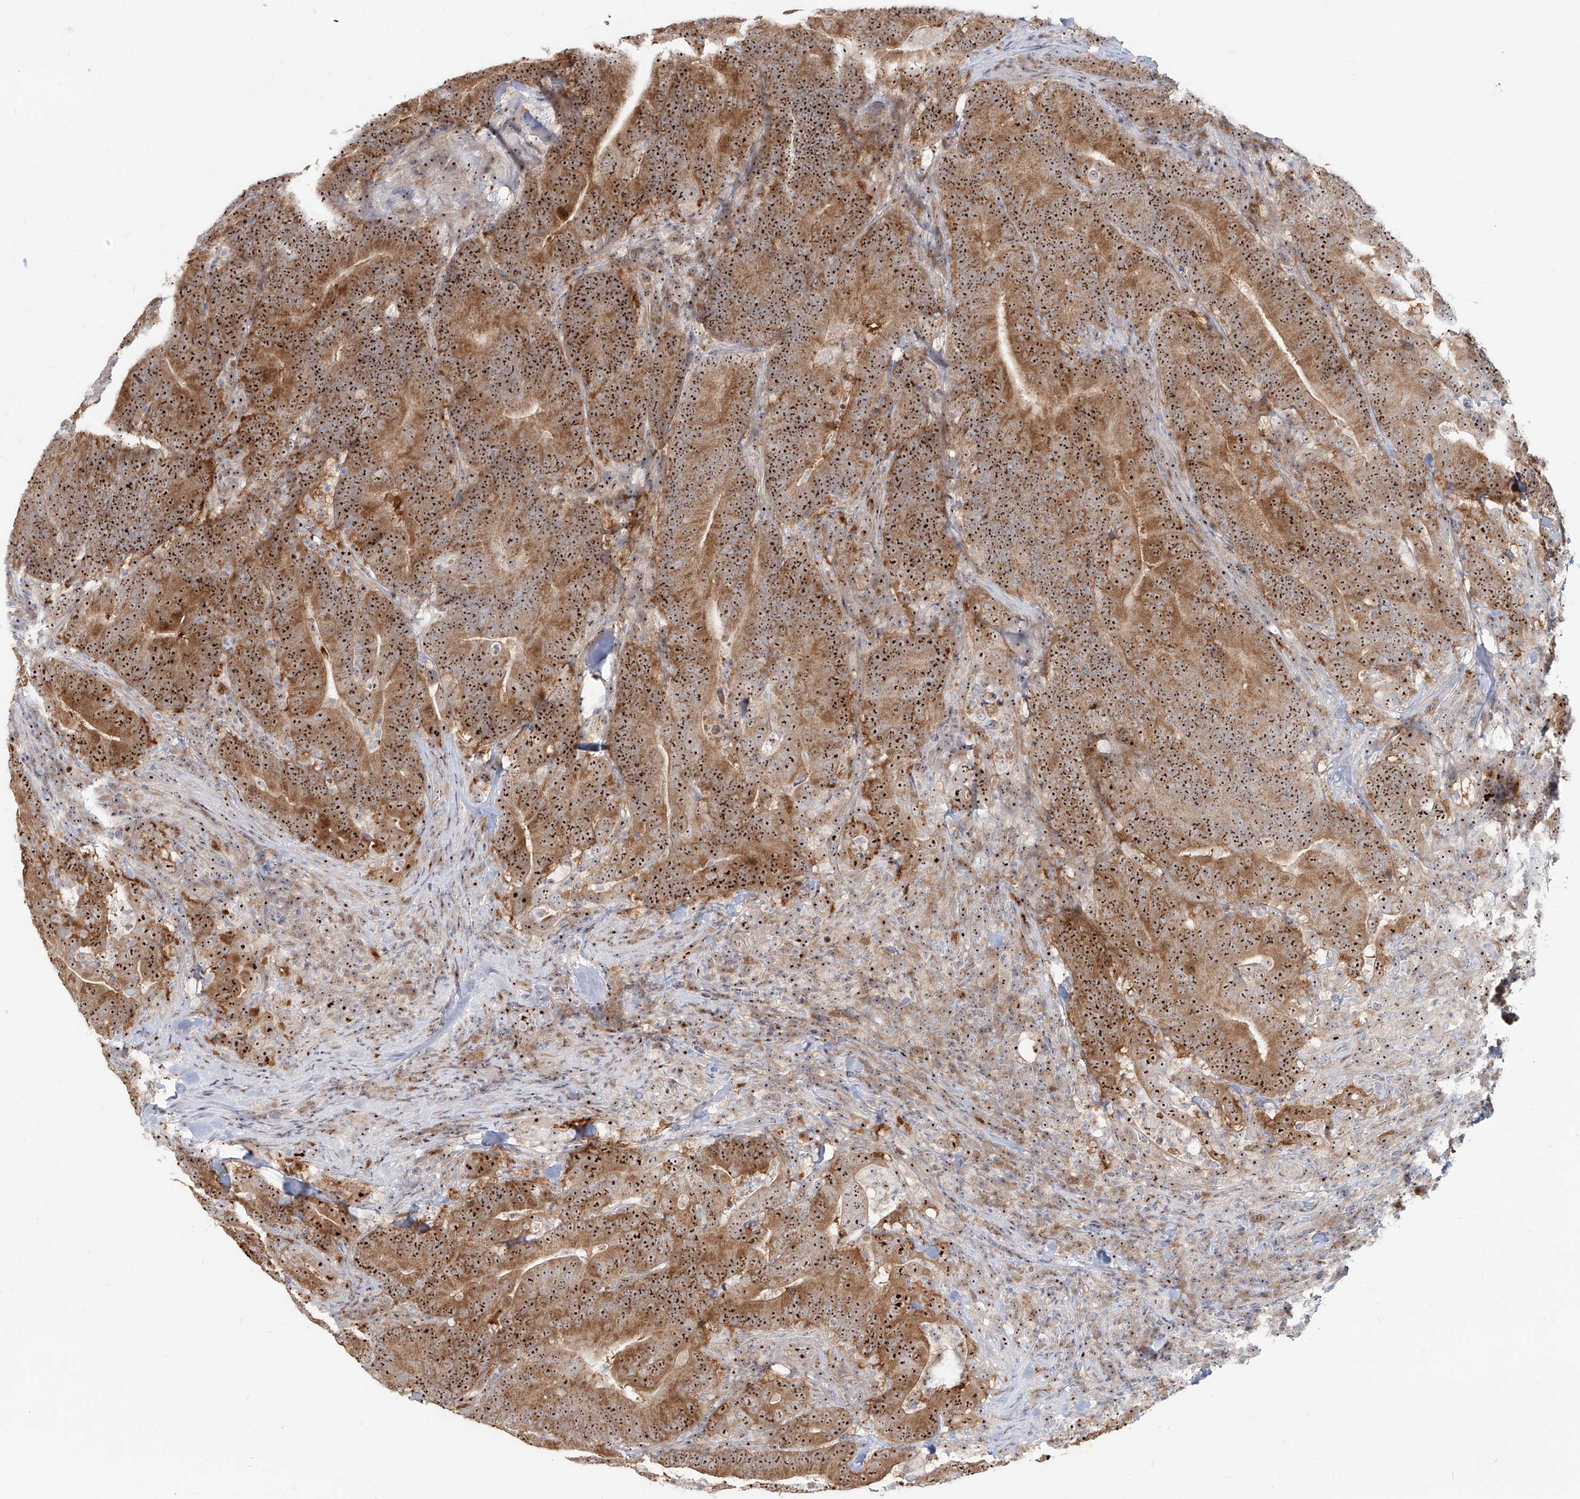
{"staining": {"intensity": "strong", "quantity": ">75%", "location": "cytoplasmic/membranous,nuclear"}, "tissue": "colorectal cancer", "cell_type": "Tumor cells", "image_type": "cancer", "snomed": [{"axis": "morphology", "description": "Adenocarcinoma, NOS"}, {"axis": "topography", "description": "Colon"}], "caption": "Immunohistochemistry (DAB) staining of human adenocarcinoma (colorectal) reveals strong cytoplasmic/membranous and nuclear protein positivity in about >75% of tumor cells. The staining was performed using DAB to visualize the protein expression in brown, while the nuclei were stained in blue with hematoxylin (Magnification: 20x).", "gene": "BYSL", "patient": {"sex": "female", "age": 66}}